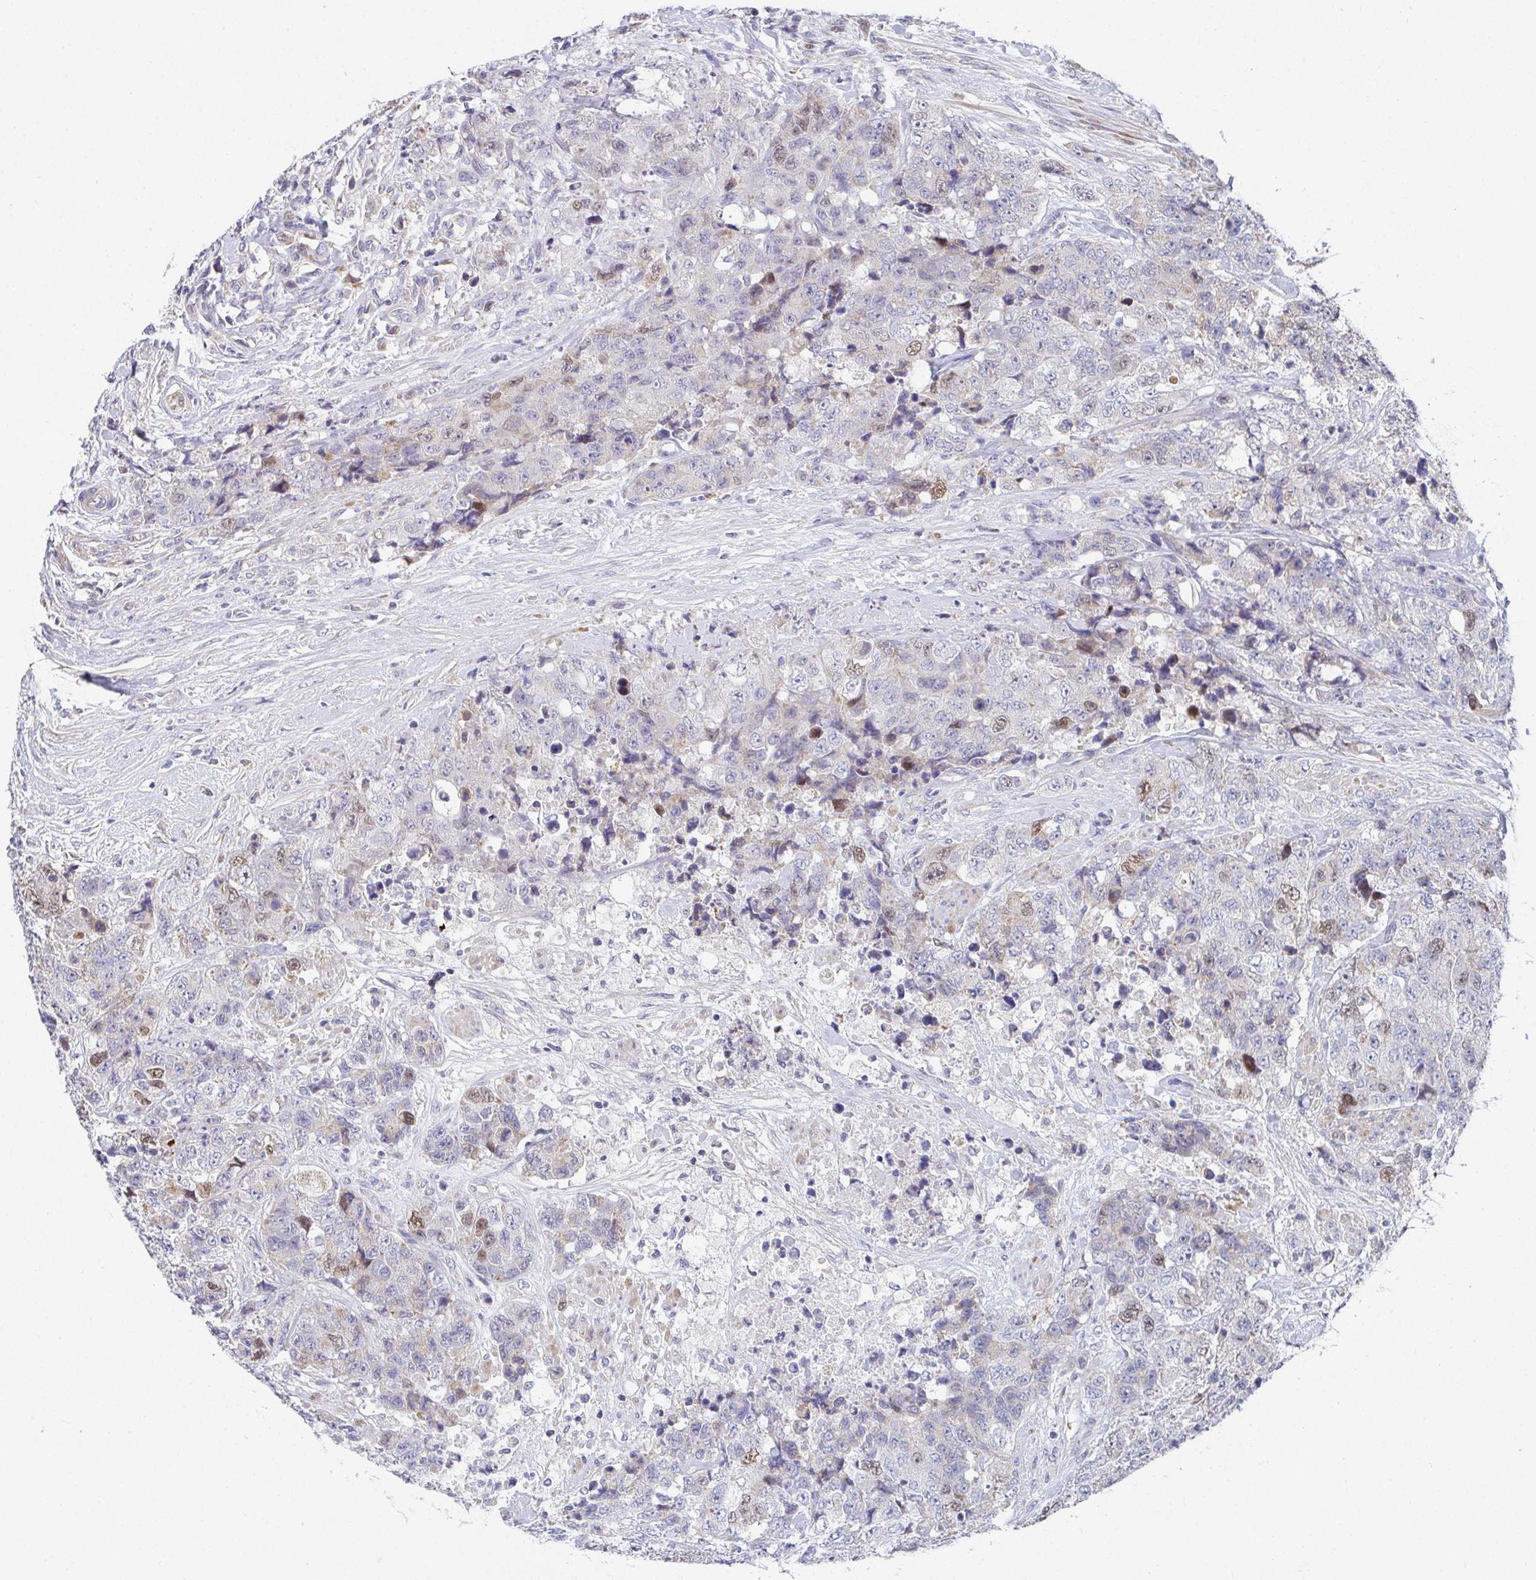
{"staining": {"intensity": "weak", "quantity": "<25%", "location": "nuclear"}, "tissue": "urothelial cancer", "cell_type": "Tumor cells", "image_type": "cancer", "snomed": [{"axis": "morphology", "description": "Urothelial carcinoma, High grade"}, {"axis": "topography", "description": "Urinary bladder"}], "caption": "An immunohistochemistry photomicrograph of urothelial cancer is shown. There is no staining in tumor cells of urothelial cancer.", "gene": "ATP5F1C", "patient": {"sex": "female", "age": 78}}